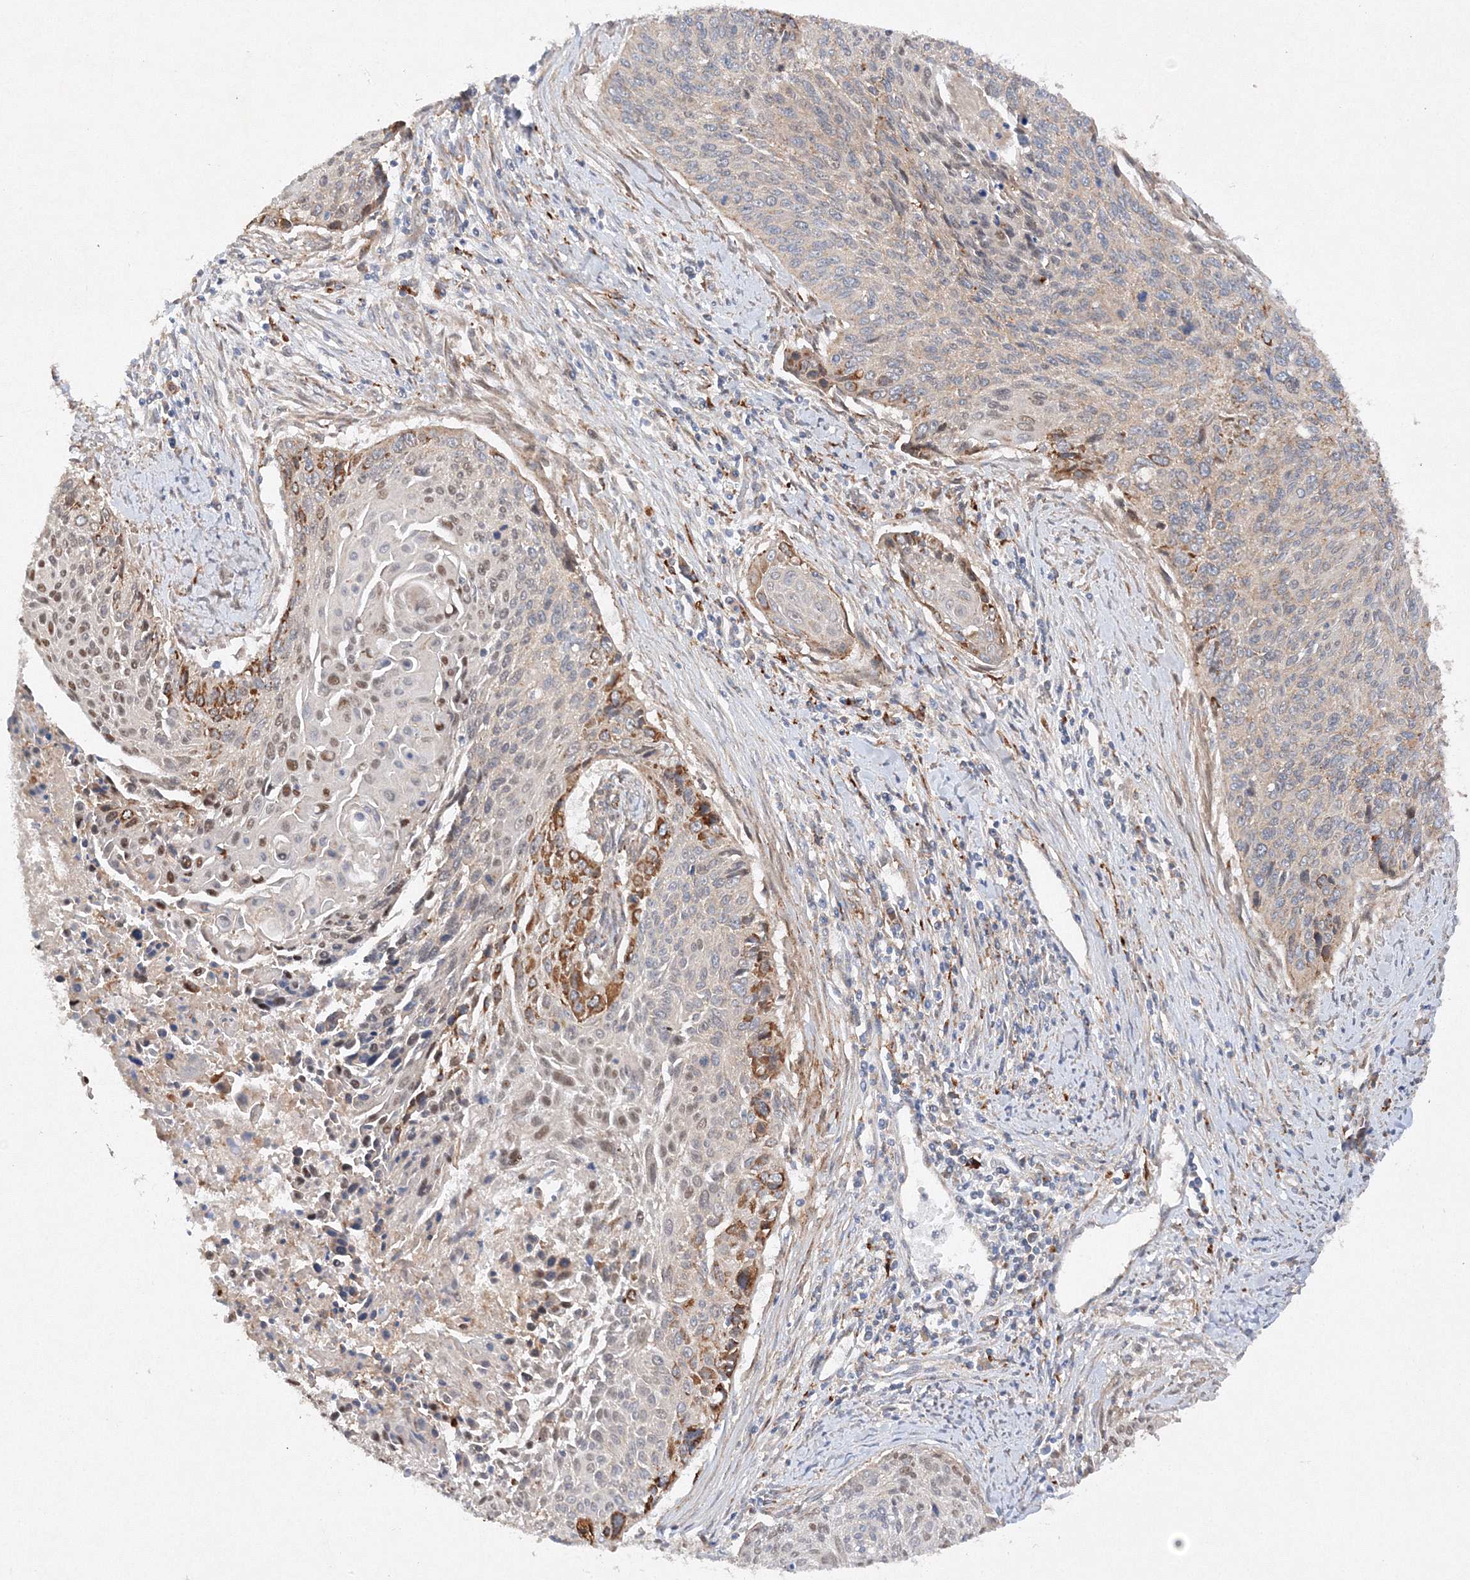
{"staining": {"intensity": "moderate", "quantity": "25%-75%", "location": "cytoplasmic/membranous,nuclear"}, "tissue": "cervical cancer", "cell_type": "Tumor cells", "image_type": "cancer", "snomed": [{"axis": "morphology", "description": "Squamous cell carcinoma, NOS"}, {"axis": "topography", "description": "Cervix"}], "caption": "Squamous cell carcinoma (cervical) was stained to show a protein in brown. There is medium levels of moderate cytoplasmic/membranous and nuclear staining in about 25%-75% of tumor cells.", "gene": "SLC36A1", "patient": {"sex": "female", "age": 55}}